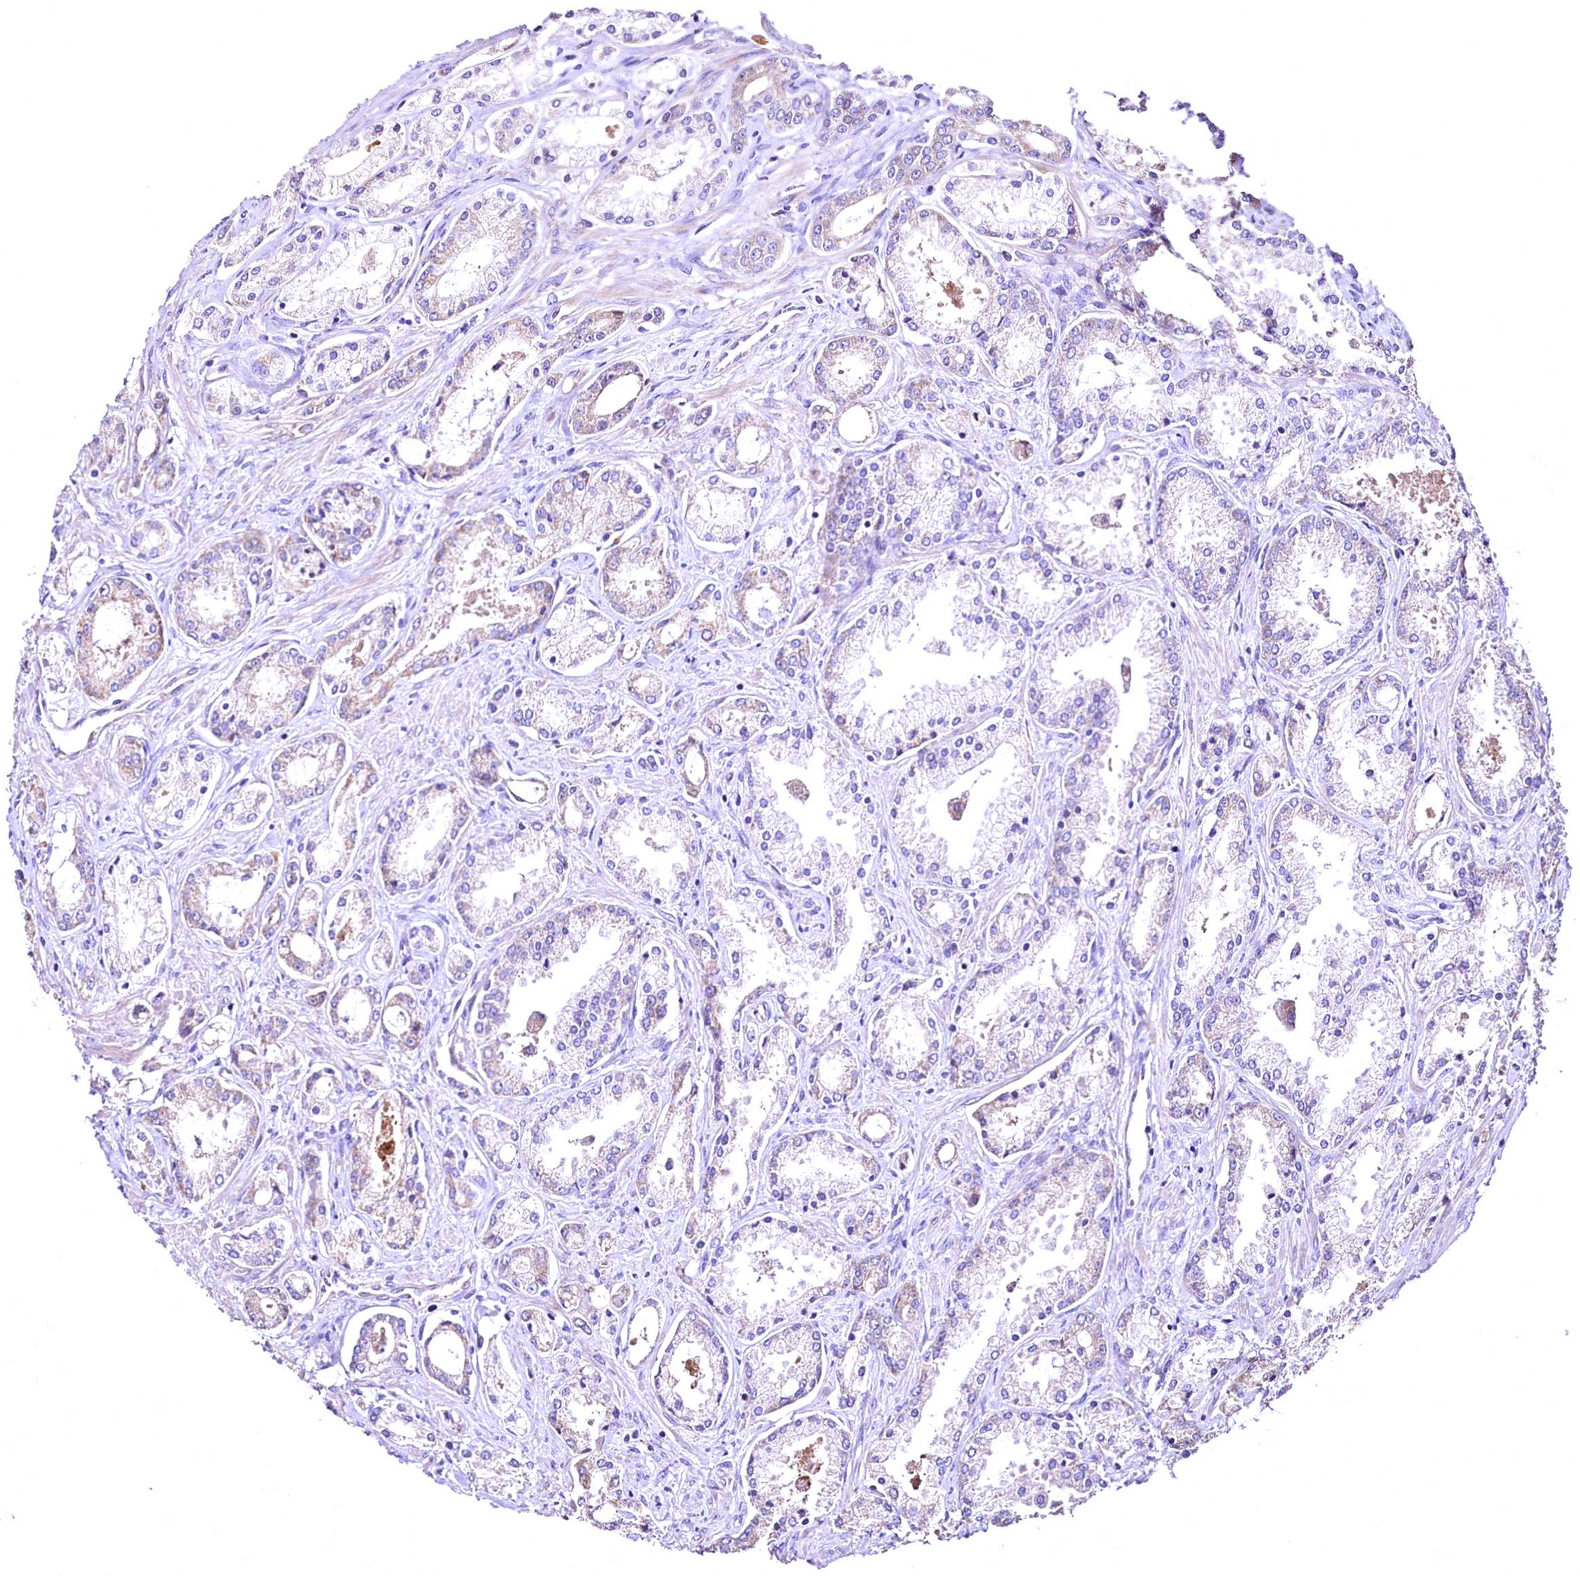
{"staining": {"intensity": "weak", "quantity": "<25%", "location": "cytoplasmic/membranous"}, "tissue": "prostate cancer", "cell_type": "Tumor cells", "image_type": "cancer", "snomed": [{"axis": "morphology", "description": "Adenocarcinoma, Low grade"}, {"axis": "topography", "description": "Prostate"}], "caption": "This is a photomicrograph of immunohistochemistry (IHC) staining of prostate adenocarcinoma (low-grade), which shows no staining in tumor cells.", "gene": "MRPL57", "patient": {"sex": "male", "age": 68}}